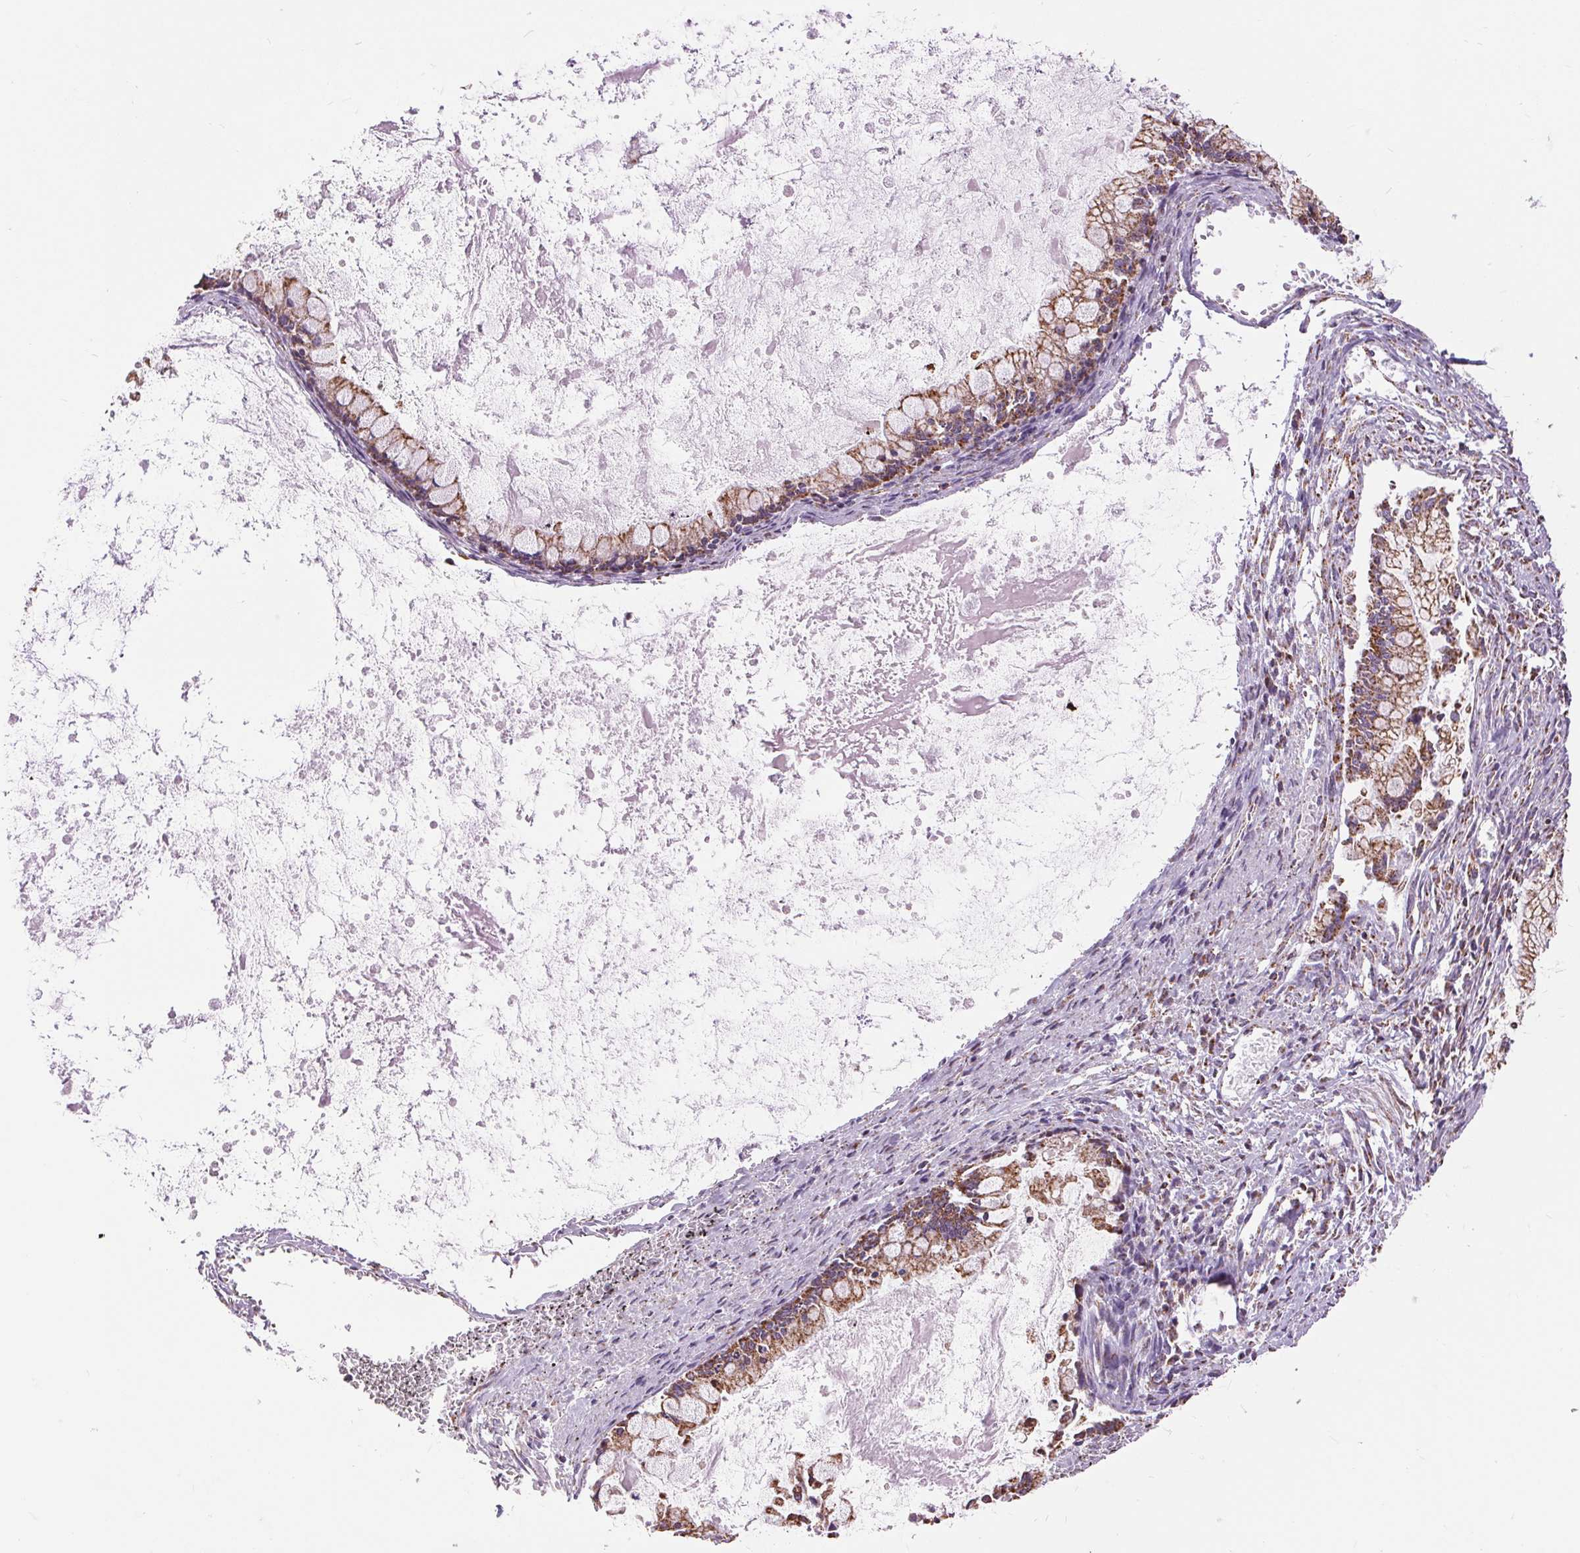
{"staining": {"intensity": "moderate", "quantity": ">75%", "location": "cytoplasmic/membranous"}, "tissue": "ovarian cancer", "cell_type": "Tumor cells", "image_type": "cancer", "snomed": [{"axis": "morphology", "description": "Cystadenocarcinoma, mucinous, NOS"}, {"axis": "topography", "description": "Ovary"}], "caption": "This image displays IHC staining of human ovarian mucinous cystadenocarcinoma, with medium moderate cytoplasmic/membranous staining in about >75% of tumor cells.", "gene": "ATP5PB", "patient": {"sex": "female", "age": 67}}